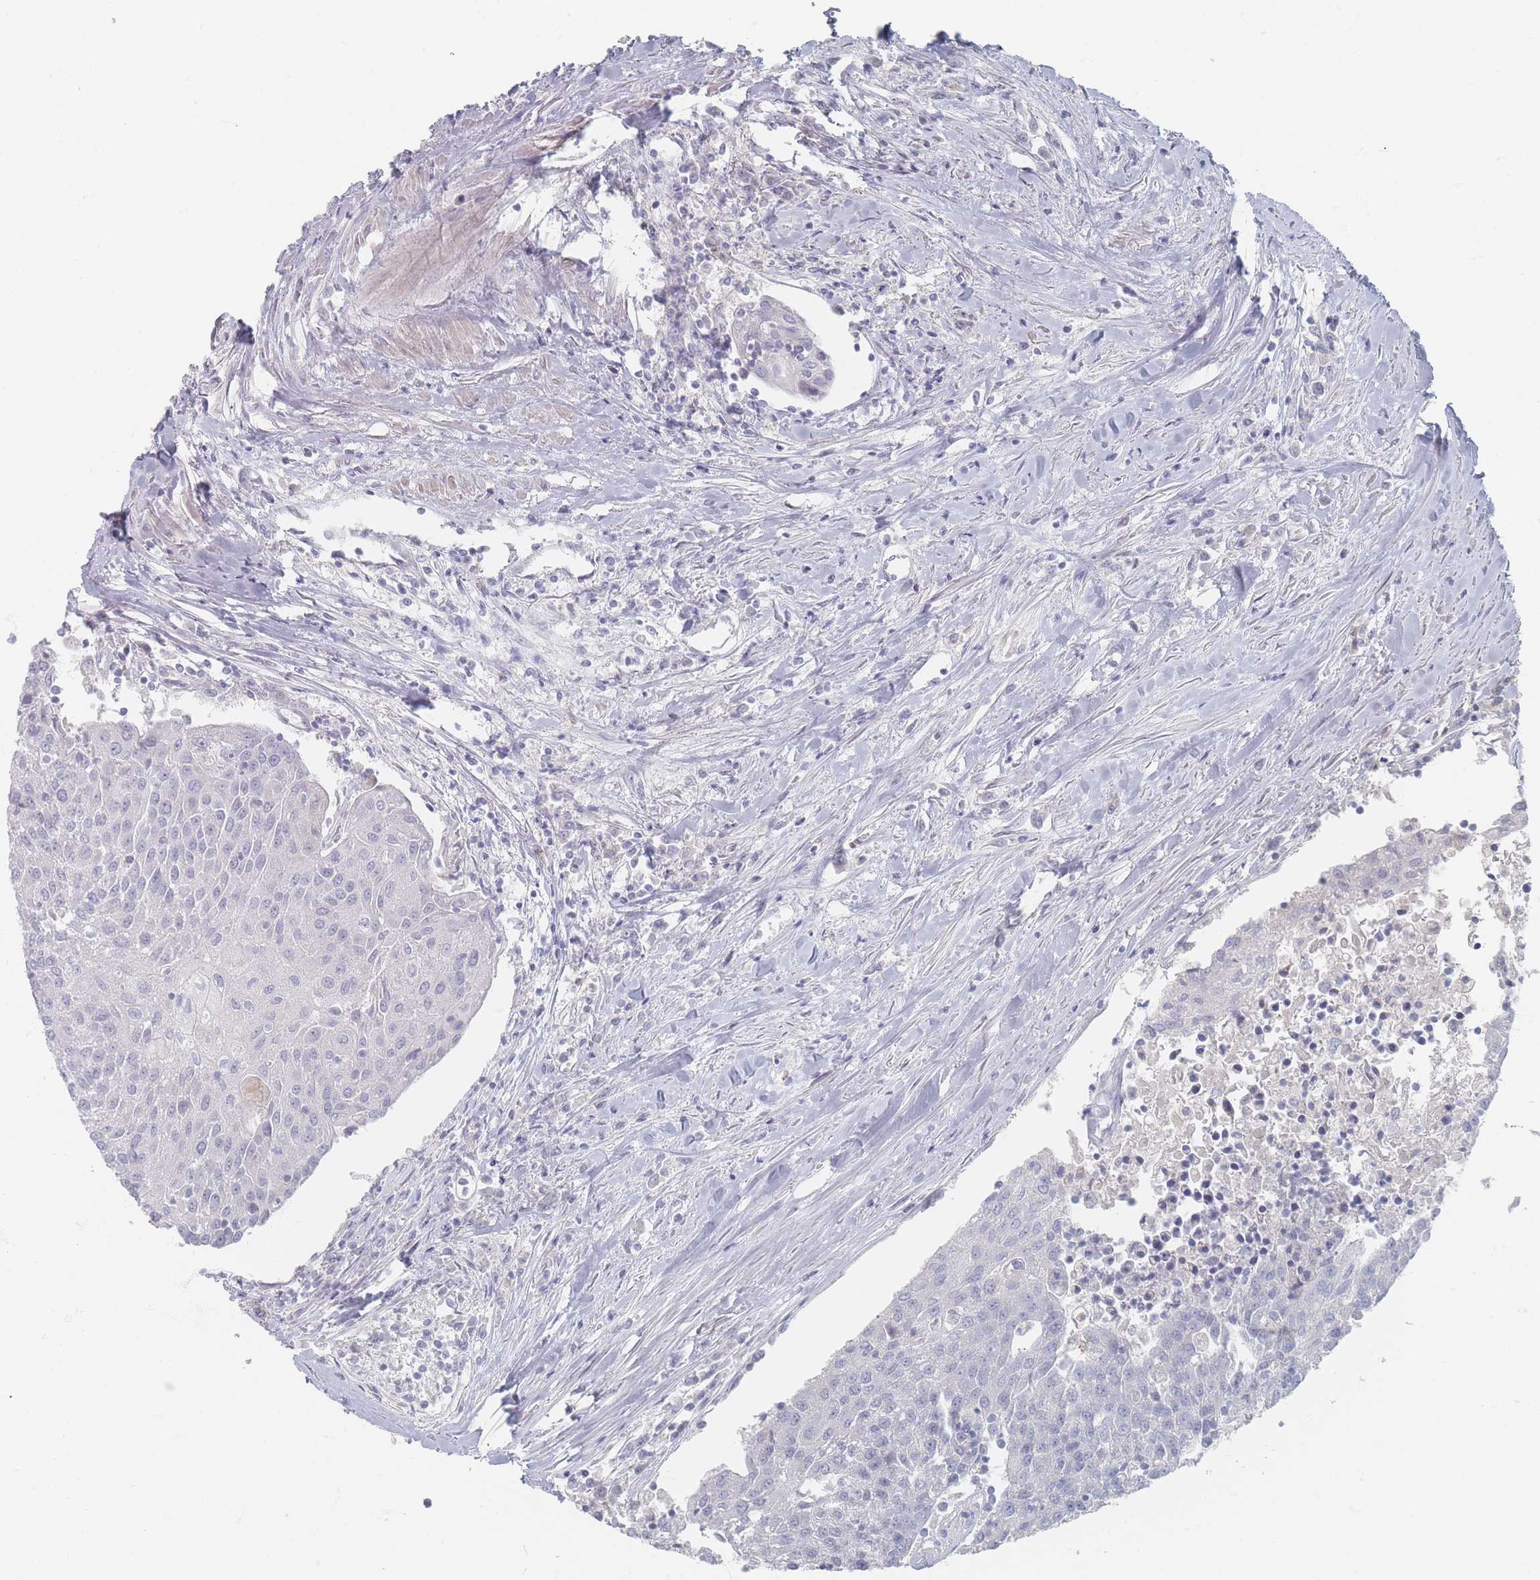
{"staining": {"intensity": "negative", "quantity": "none", "location": "none"}, "tissue": "urothelial cancer", "cell_type": "Tumor cells", "image_type": "cancer", "snomed": [{"axis": "morphology", "description": "Urothelial carcinoma, High grade"}, {"axis": "topography", "description": "Urinary bladder"}], "caption": "Protein analysis of urothelial carcinoma (high-grade) shows no significant positivity in tumor cells.", "gene": "CD37", "patient": {"sex": "female", "age": 85}}